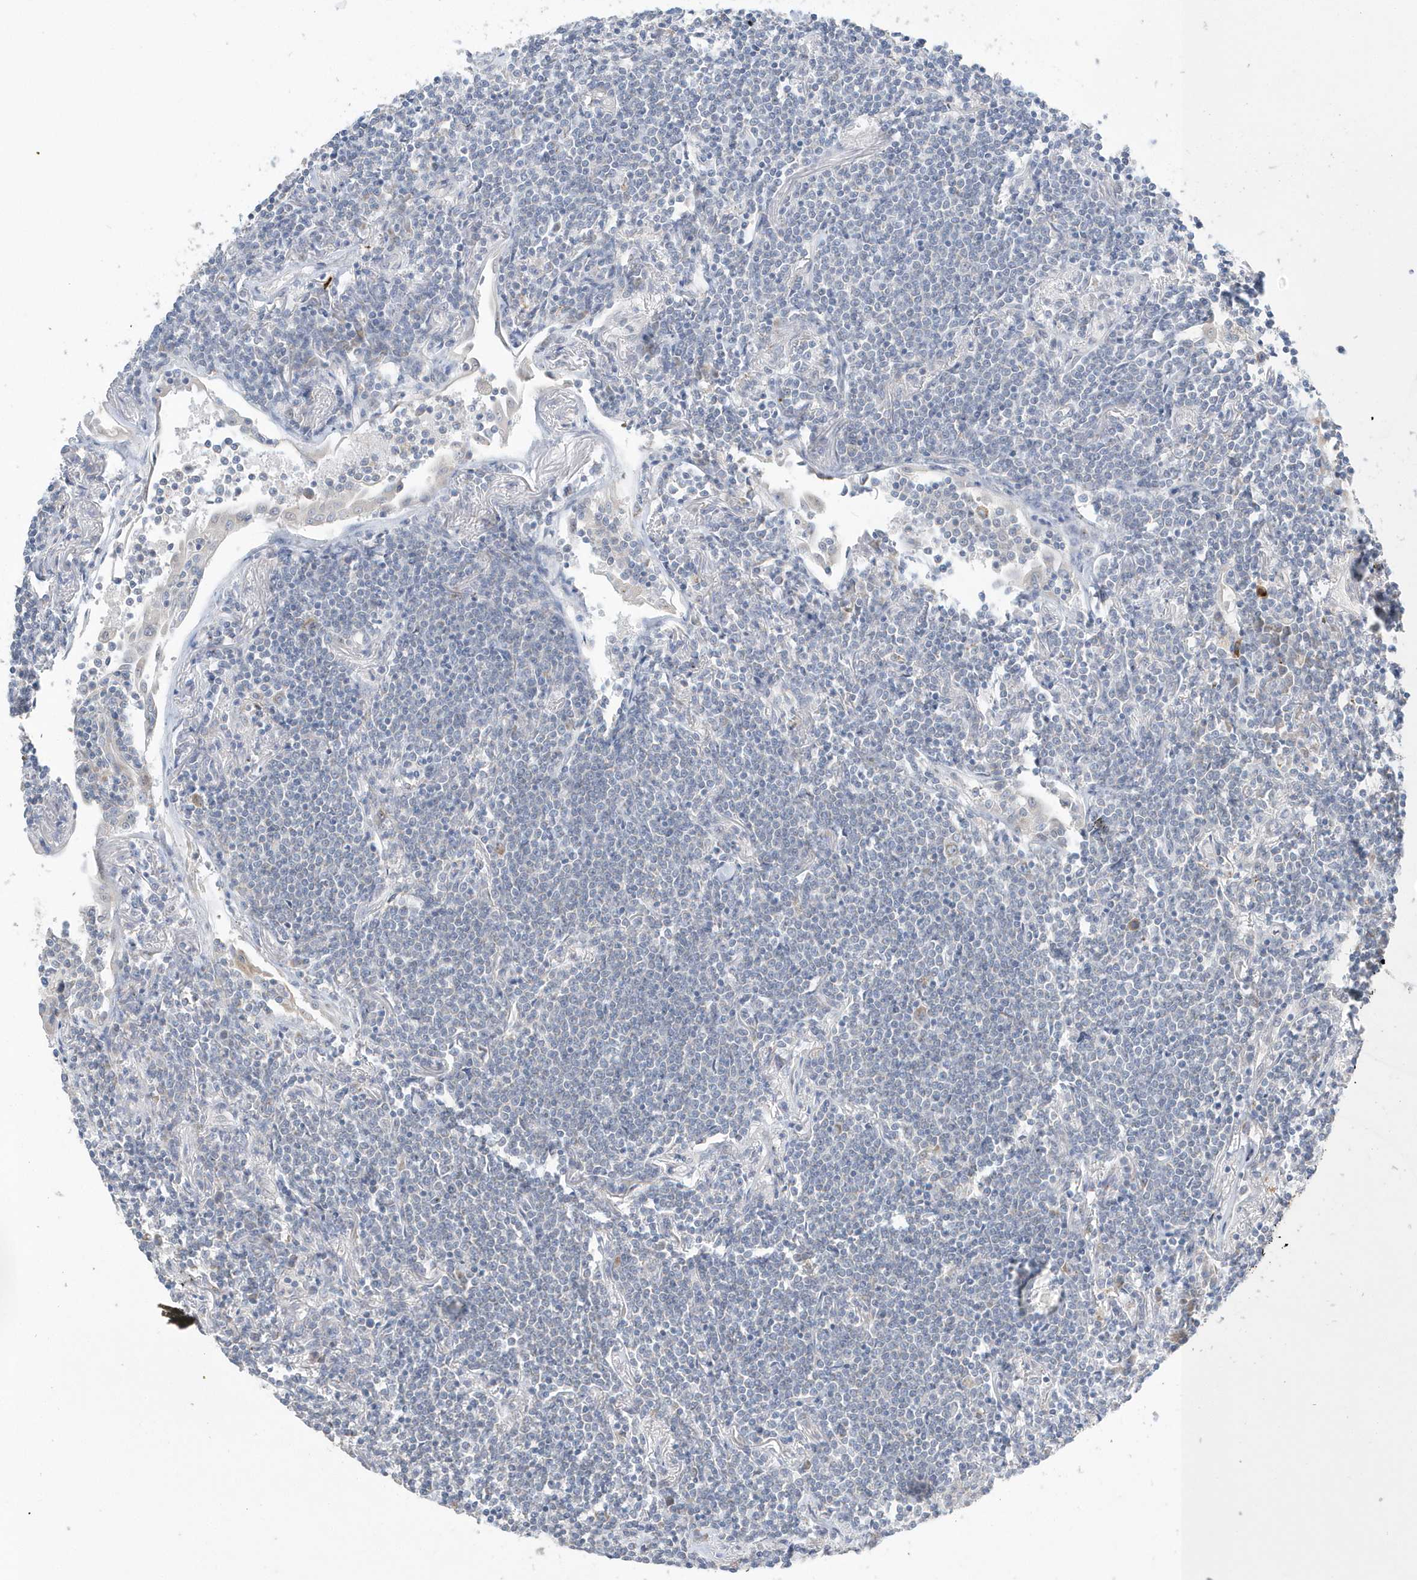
{"staining": {"intensity": "negative", "quantity": "none", "location": "none"}, "tissue": "lymphoma", "cell_type": "Tumor cells", "image_type": "cancer", "snomed": [{"axis": "morphology", "description": "Malignant lymphoma, non-Hodgkin's type, Low grade"}, {"axis": "topography", "description": "Lung"}], "caption": "Tumor cells are negative for brown protein staining in malignant lymphoma, non-Hodgkin's type (low-grade).", "gene": "SPATA5", "patient": {"sex": "female", "age": 71}}